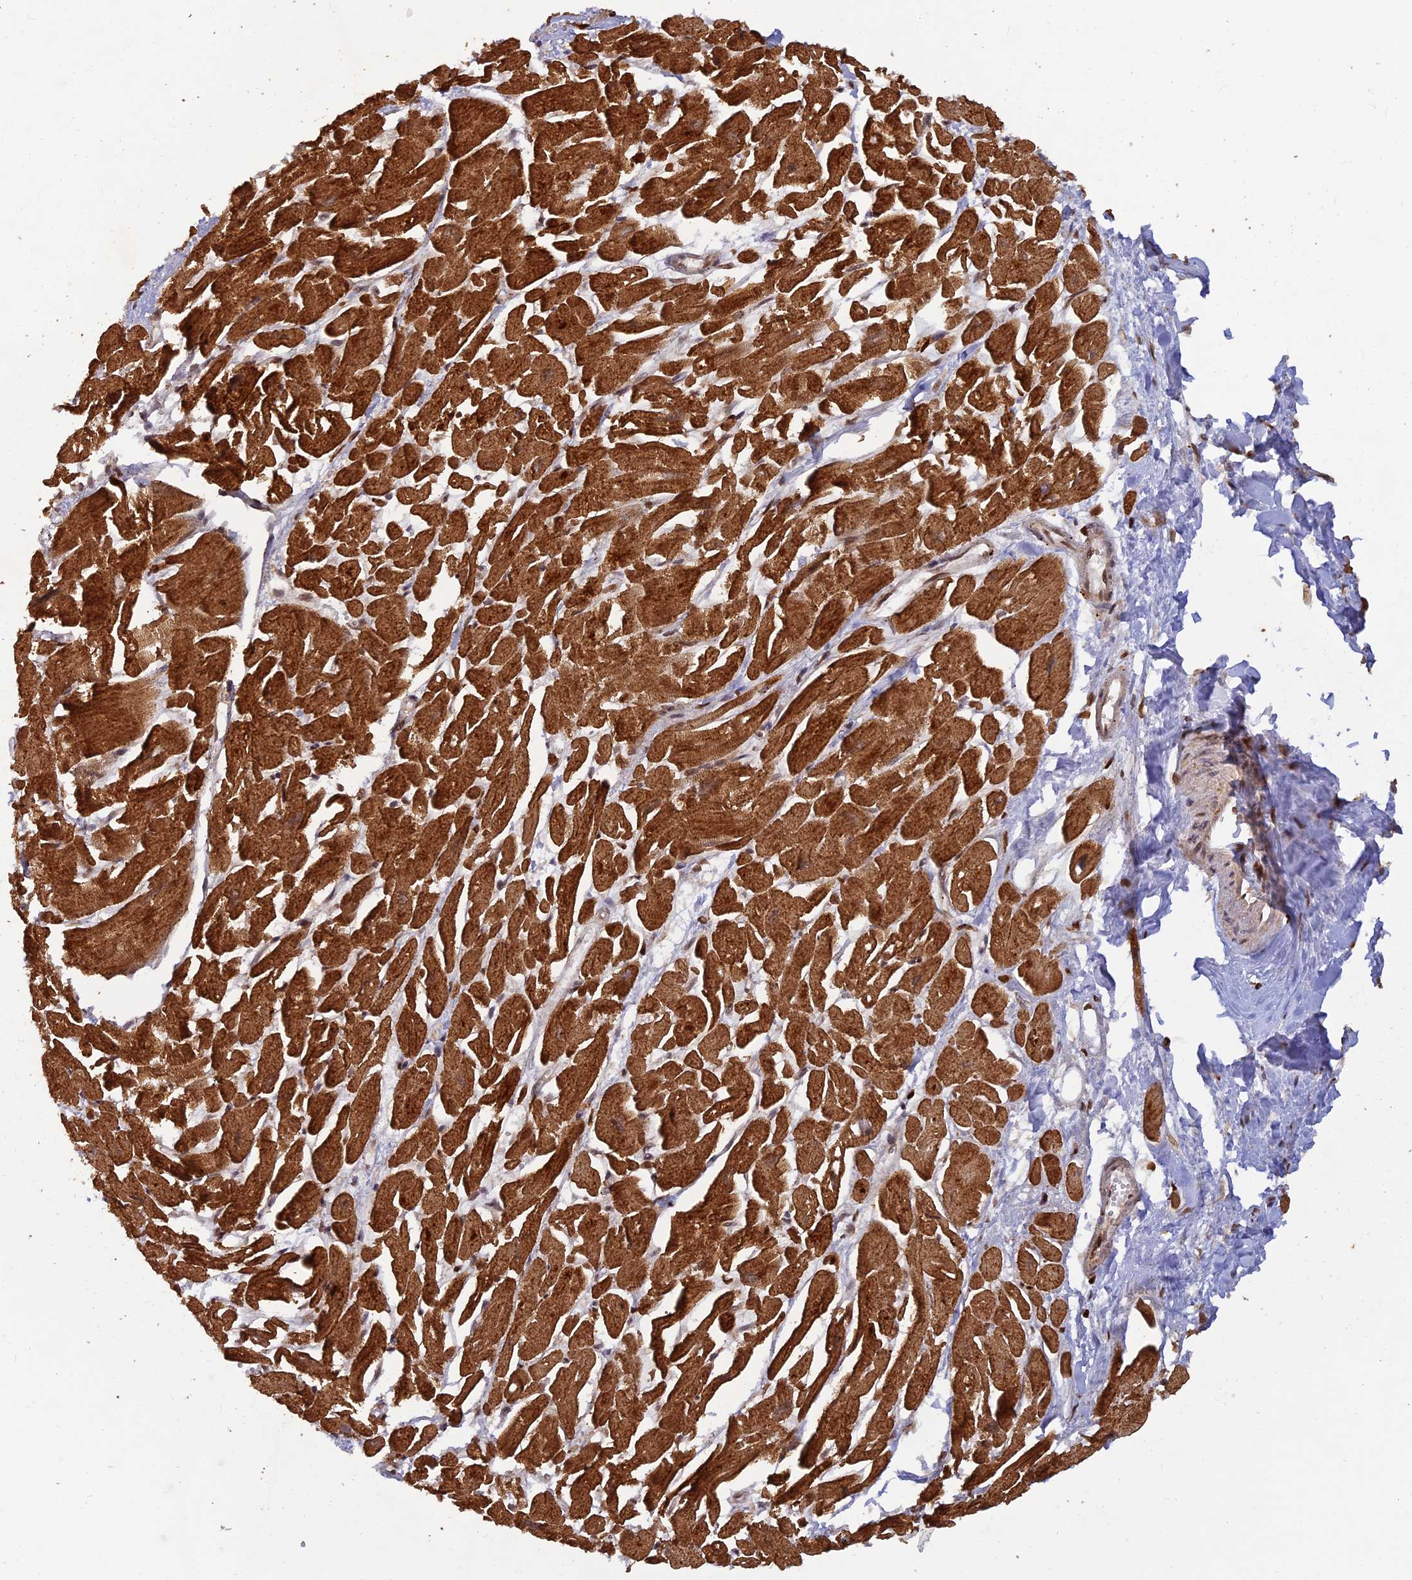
{"staining": {"intensity": "strong", "quantity": ">75%", "location": "cytoplasmic/membranous"}, "tissue": "heart muscle", "cell_type": "Cardiomyocytes", "image_type": "normal", "snomed": [{"axis": "morphology", "description": "Normal tissue, NOS"}, {"axis": "topography", "description": "Heart"}], "caption": "This is a photomicrograph of immunohistochemistry (IHC) staining of normal heart muscle, which shows strong expression in the cytoplasmic/membranous of cardiomyocytes.", "gene": "ZNF565", "patient": {"sex": "male", "age": 54}}